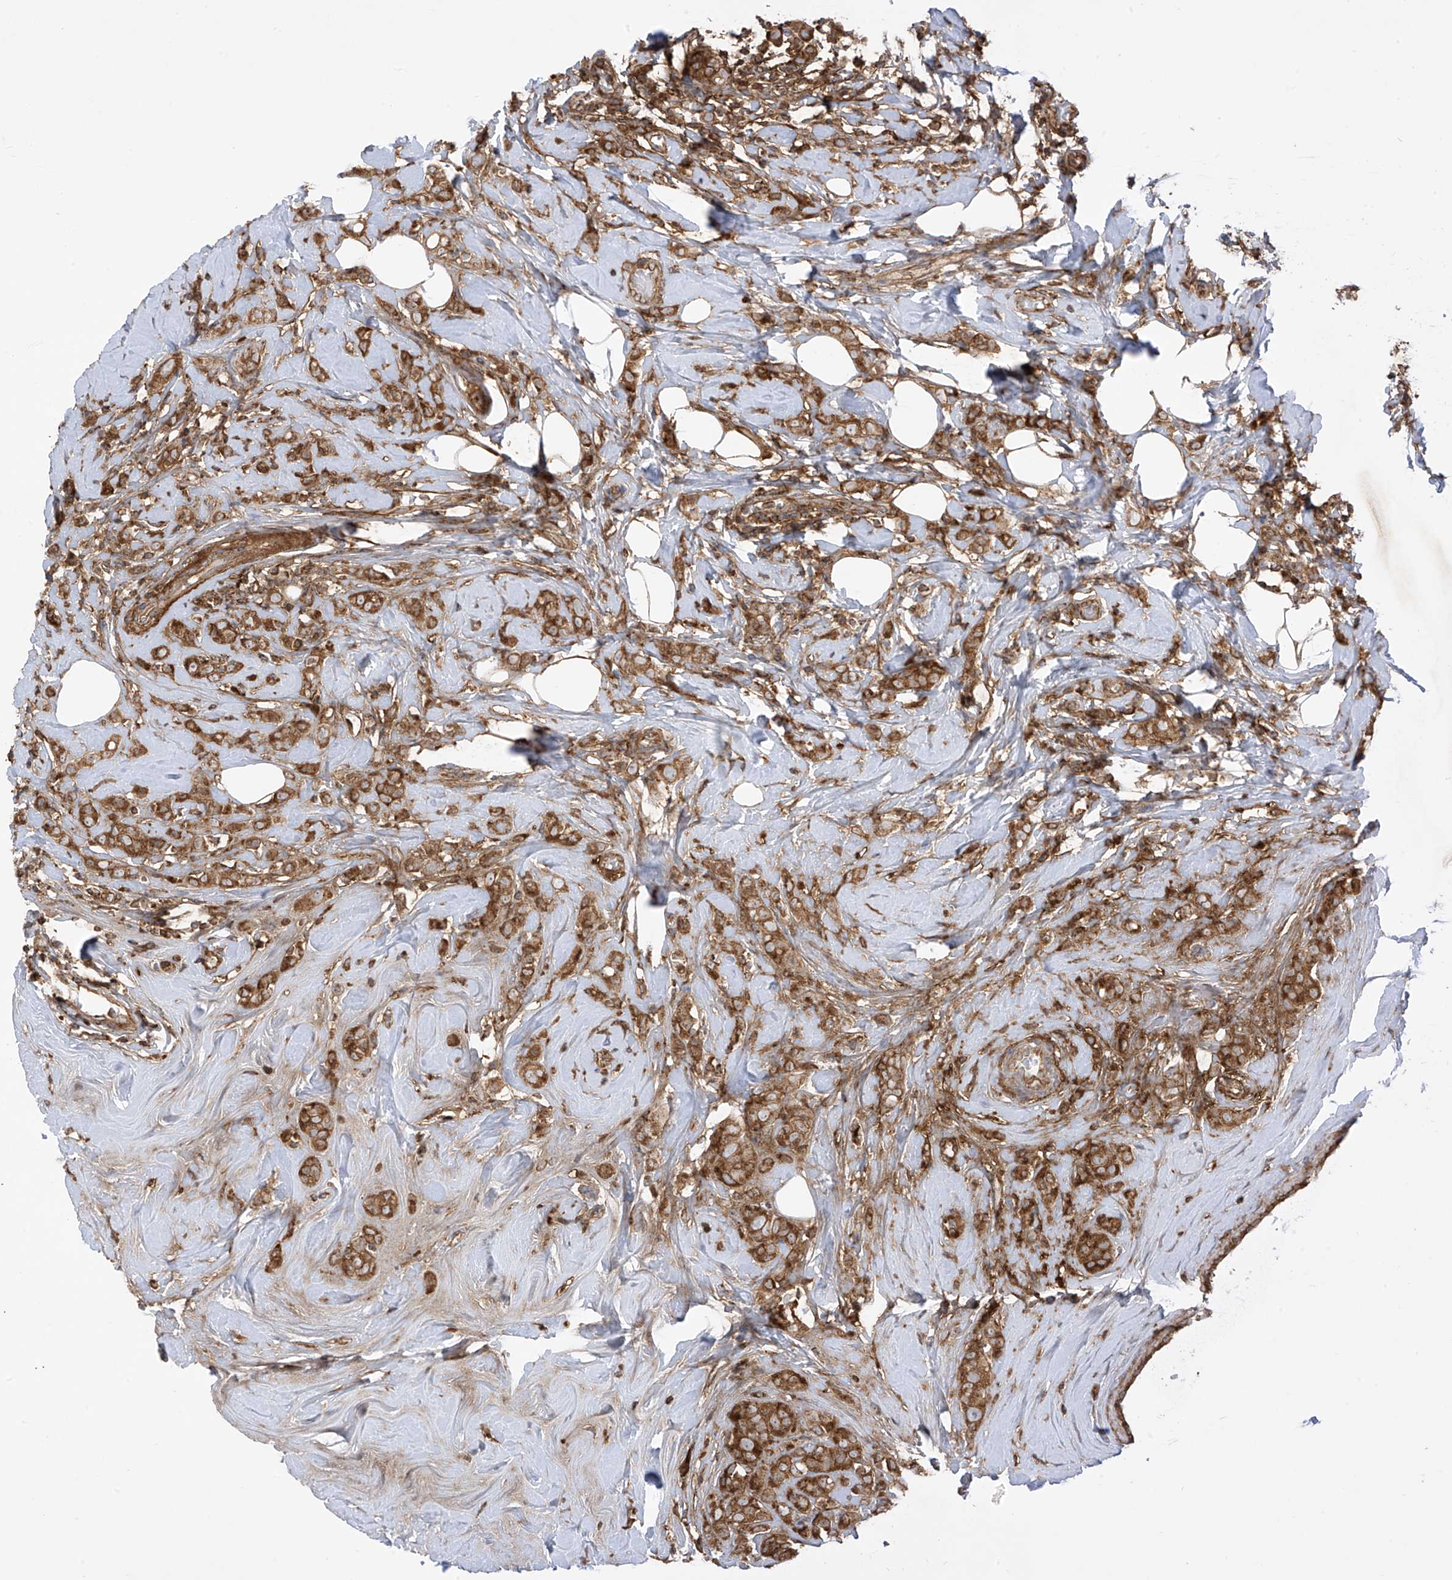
{"staining": {"intensity": "moderate", "quantity": ">75%", "location": "cytoplasmic/membranous"}, "tissue": "breast cancer", "cell_type": "Tumor cells", "image_type": "cancer", "snomed": [{"axis": "morphology", "description": "Lobular carcinoma"}, {"axis": "topography", "description": "Breast"}], "caption": "Immunohistochemistry of breast cancer (lobular carcinoma) exhibits medium levels of moderate cytoplasmic/membranous expression in about >75% of tumor cells.", "gene": "REPS1", "patient": {"sex": "female", "age": 47}}